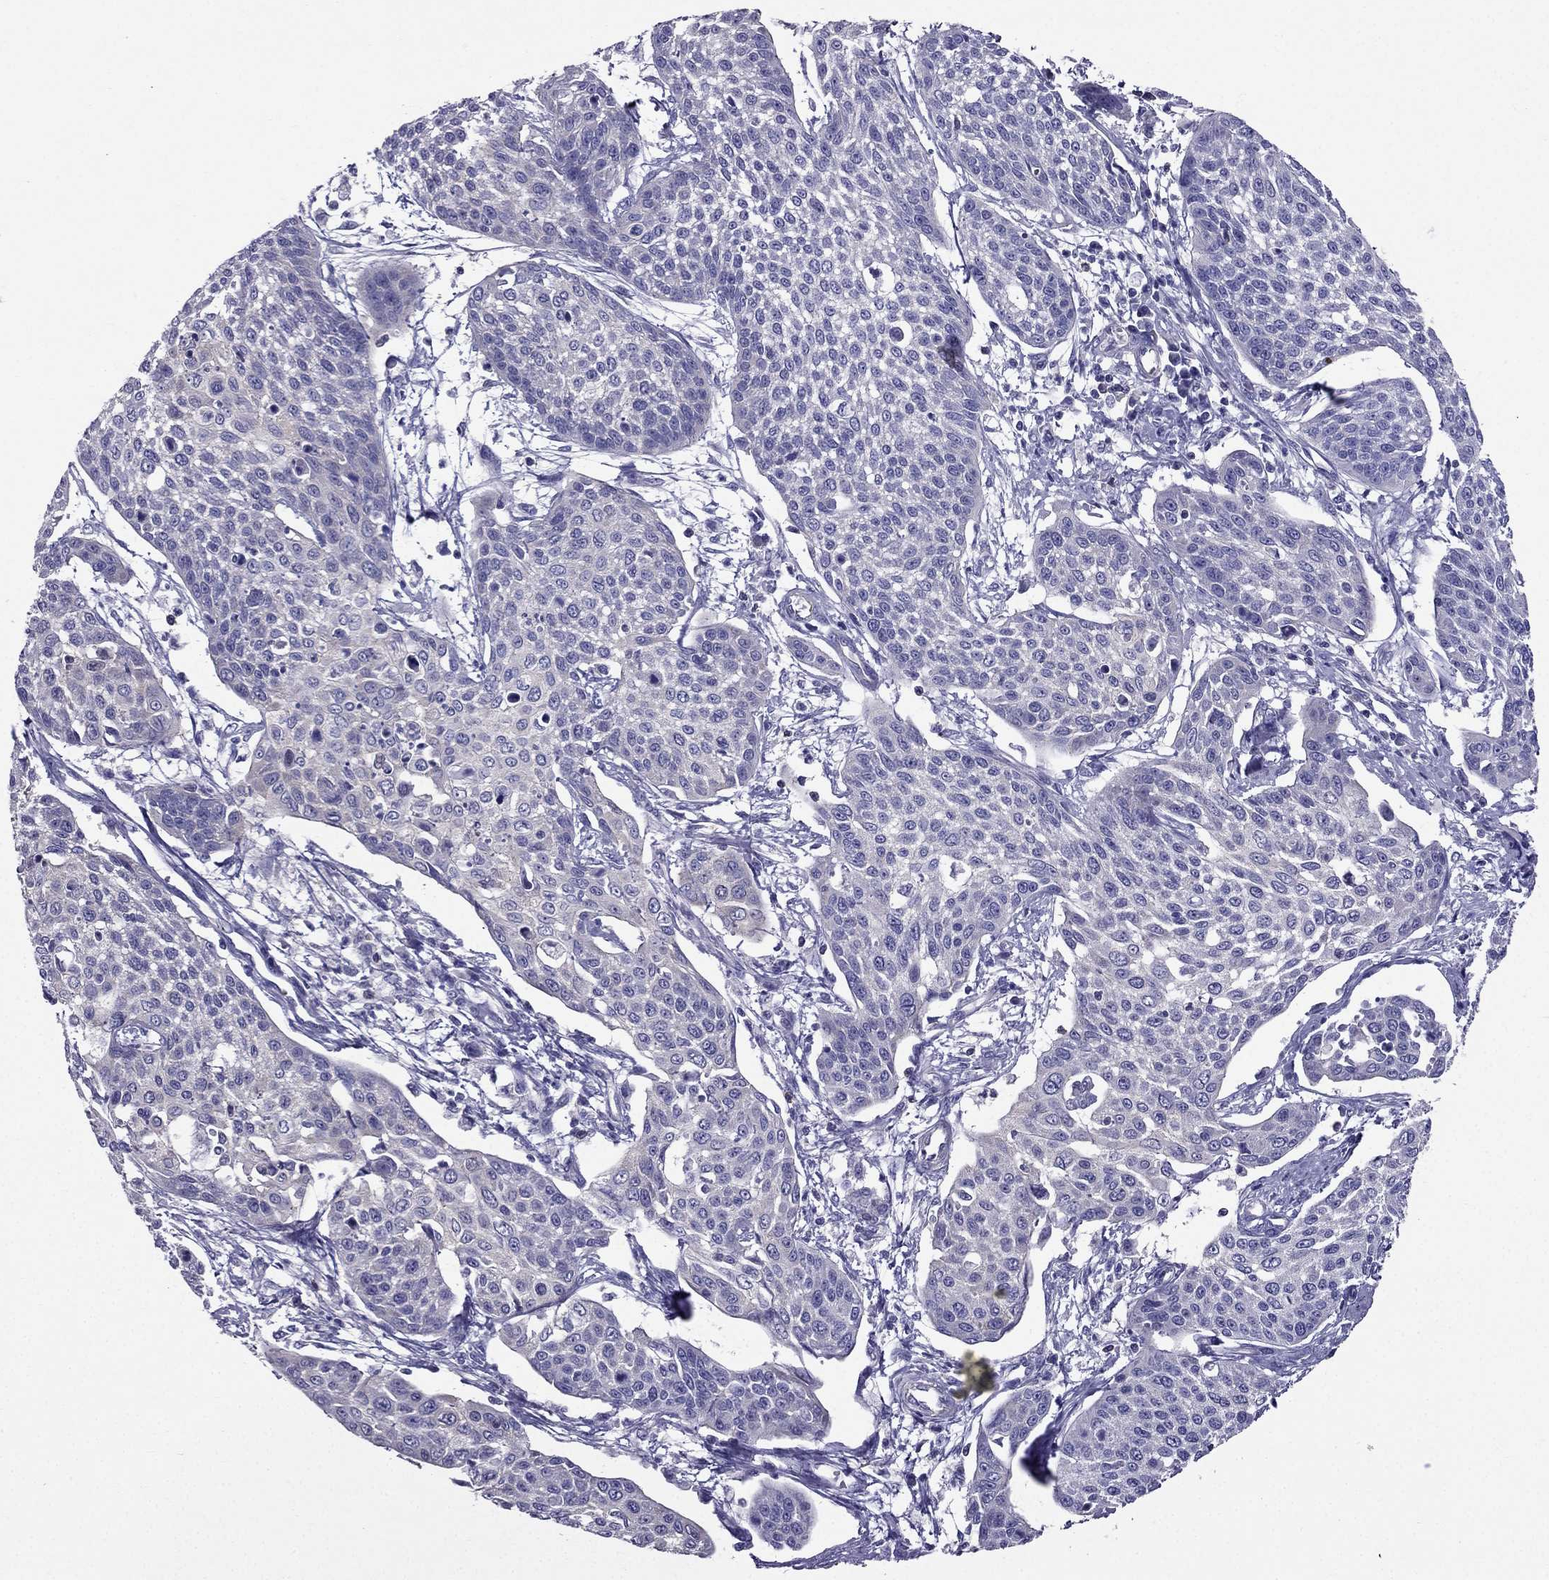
{"staining": {"intensity": "negative", "quantity": "none", "location": "none"}, "tissue": "cervical cancer", "cell_type": "Tumor cells", "image_type": "cancer", "snomed": [{"axis": "morphology", "description": "Squamous cell carcinoma, NOS"}, {"axis": "topography", "description": "Cervix"}], "caption": "High power microscopy photomicrograph of an immunohistochemistry histopathology image of cervical squamous cell carcinoma, revealing no significant staining in tumor cells. The staining was performed using DAB (3,3'-diaminobenzidine) to visualize the protein expression in brown, while the nuclei were stained in blue with hematoxylin (Magnification: 20x).", "gene": "AAK1", "patient": {"sex": "female", "age": 34}}